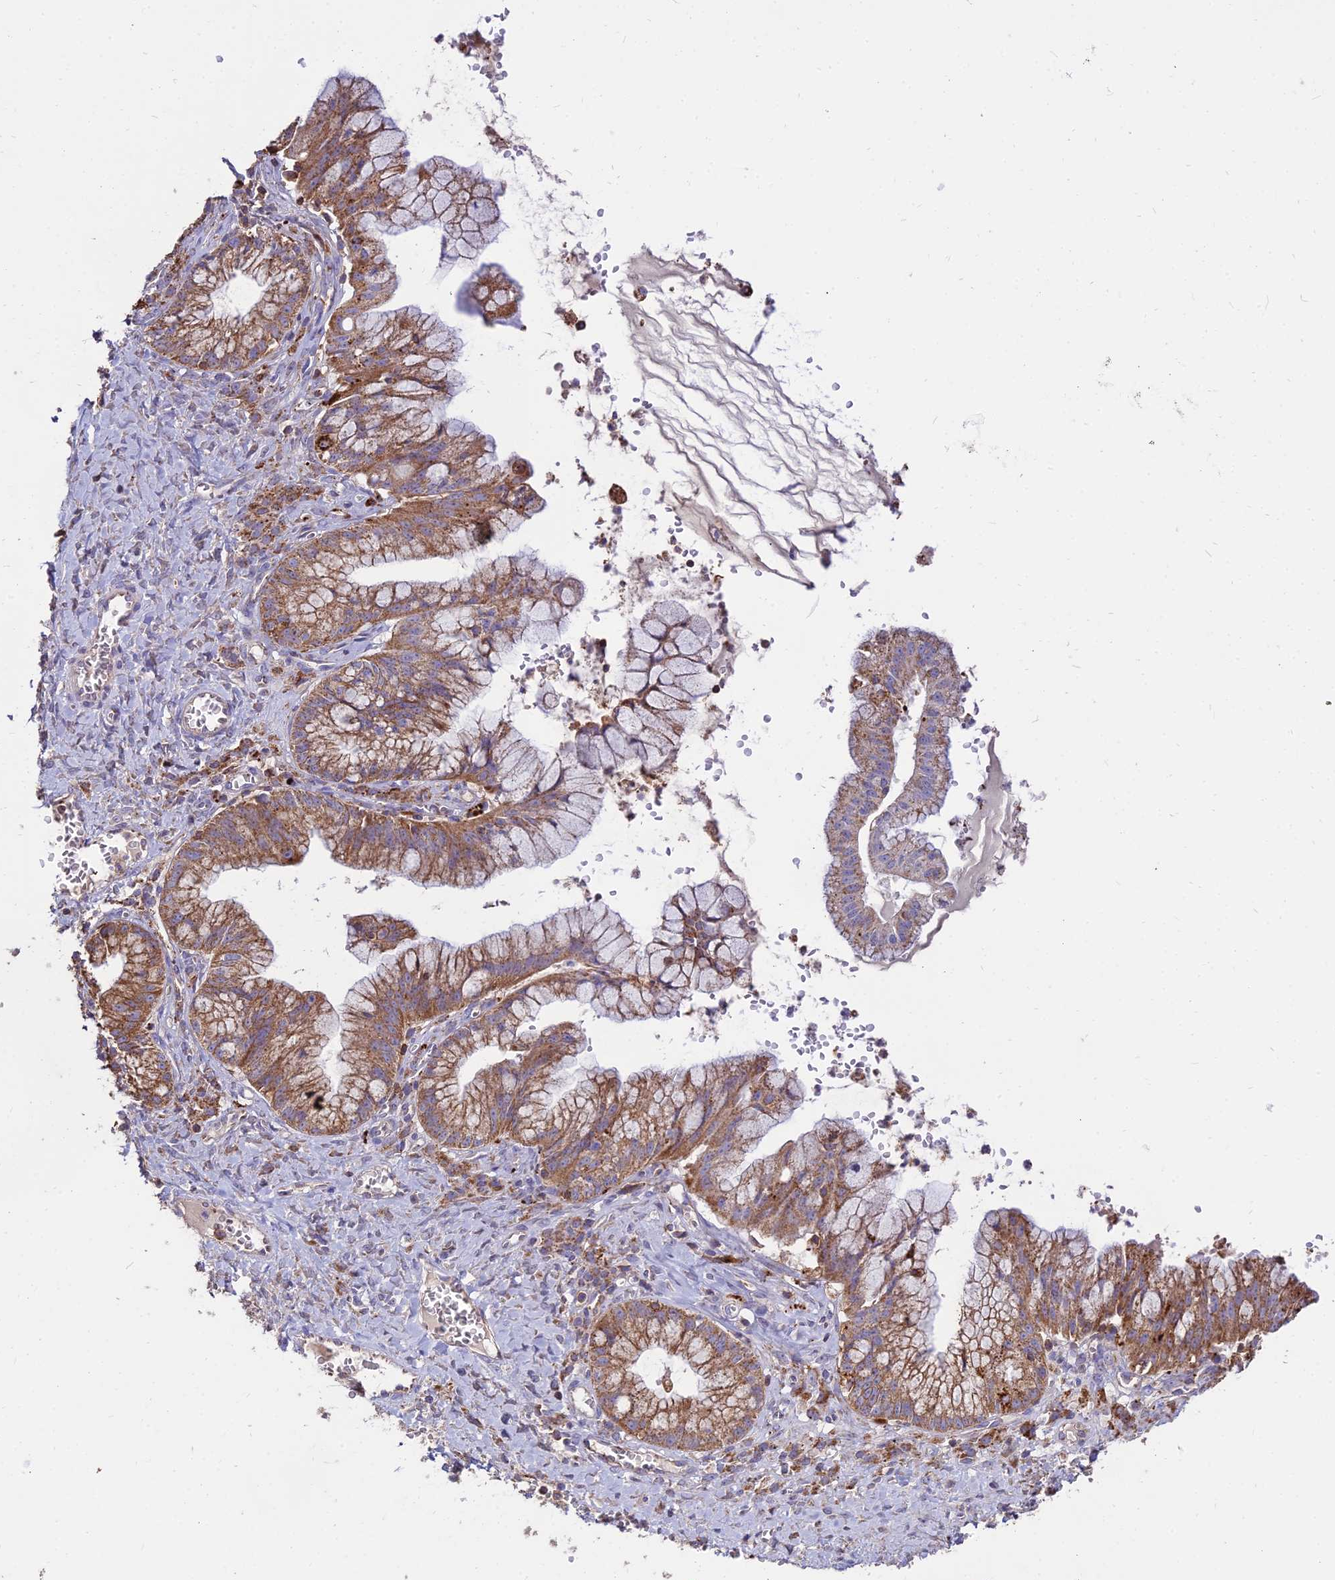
{"staining": {"intensity": "strong", "quantity": ">75%", "location": "cytoplasmic/membranous"}, "tissue": "ovarian cancer", "cell_type": "Tumor cells", "image_type": "cancer", "snomed": [{"axis": "morphology", "description": "Cystadenocarcinoma, mucinous, NOS"}, {"axis": "topography", "description": "Ovary"}], "caption": "Immunohistochemical staining of ovarian mucinous cystadenocarcinoma shows strong cytoplasmic/membranous protein staining in about >75% of tumor cells.", "gene": "PNLIPRP3", "patient": {"sex": "female", "age": 70}}